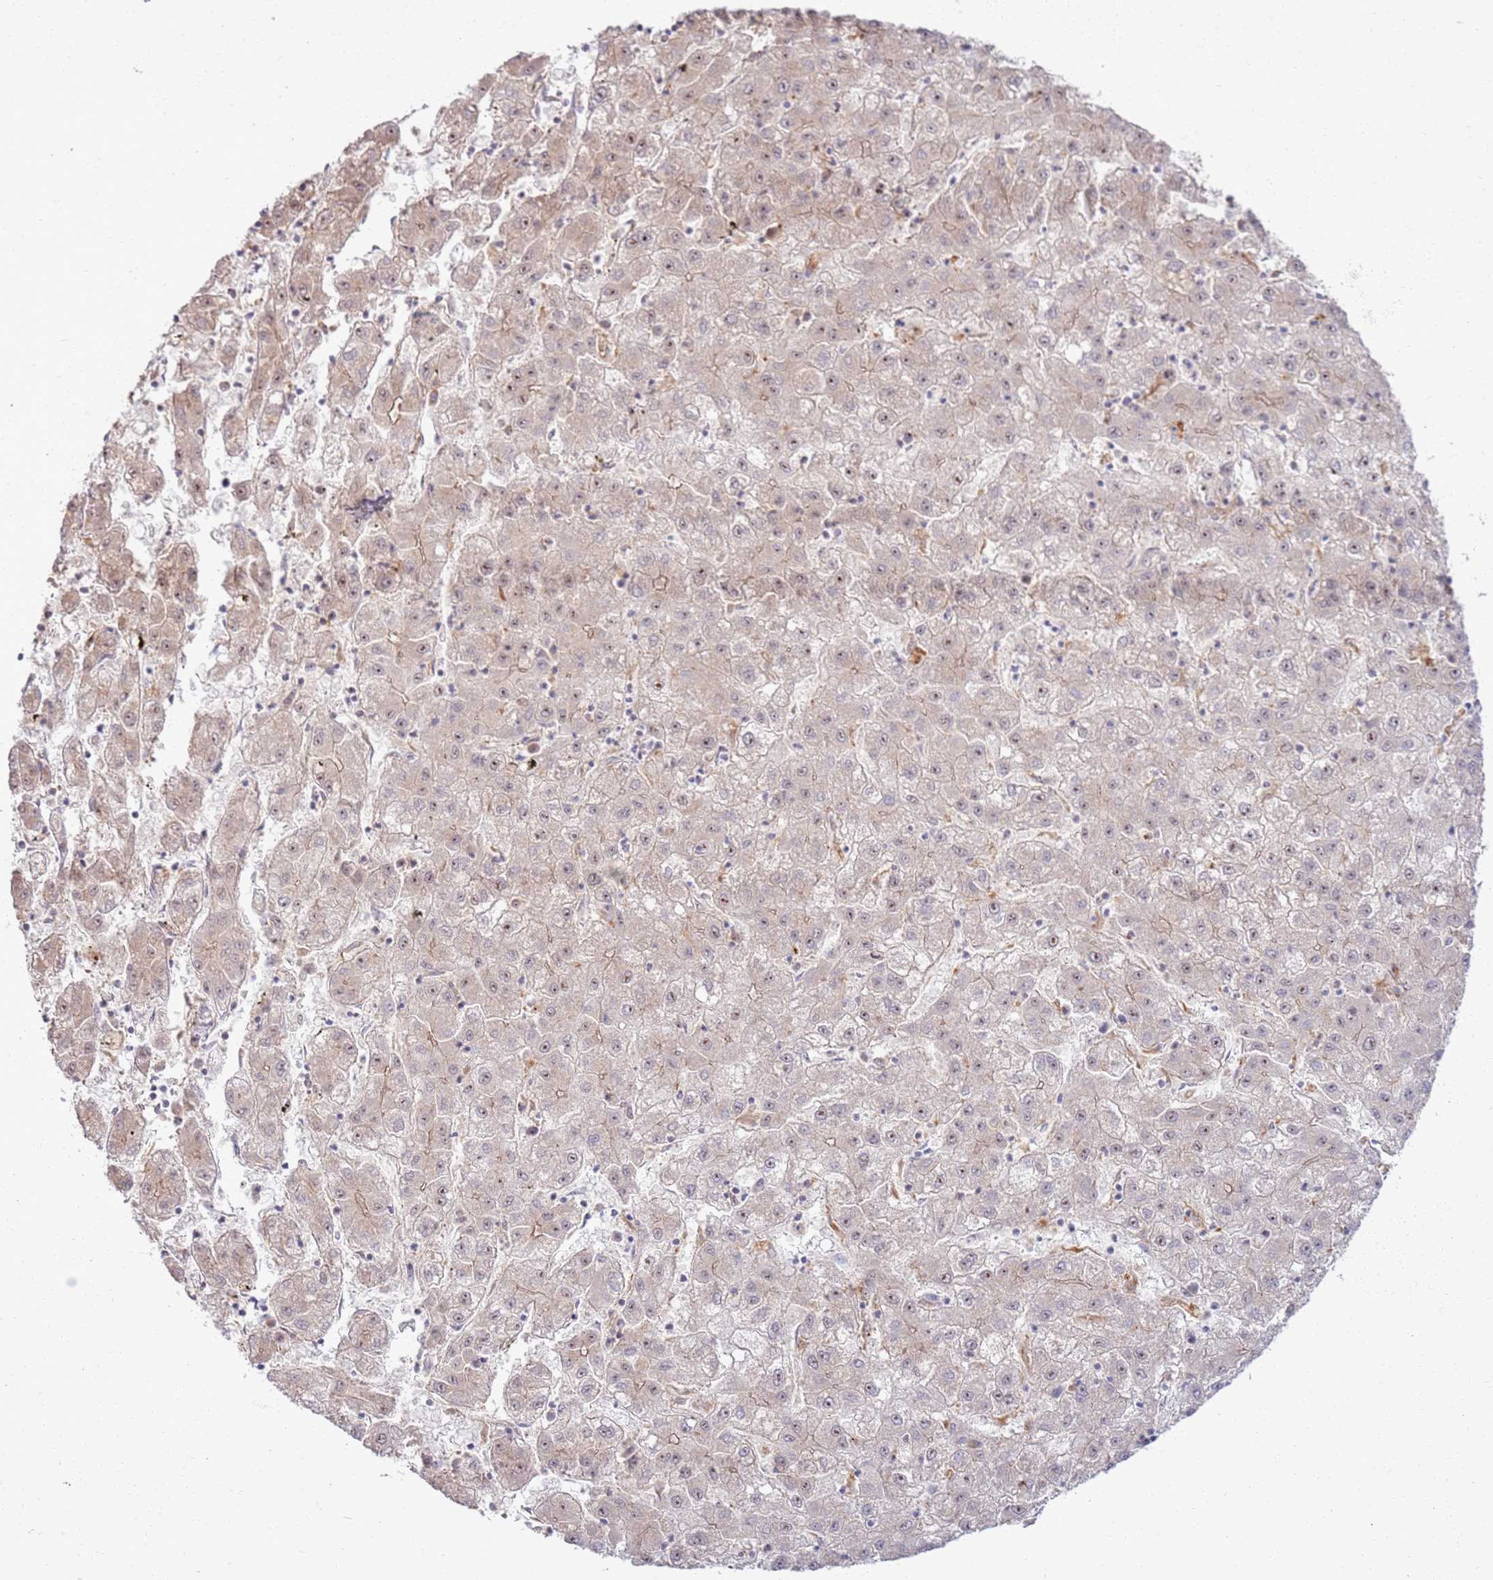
{"staining": {"intensity": "weak", "quantity": ">75%", "location": "nuclear"}, "tissue": "liver cancer", "cell_type": "Tumor cells", "image_type": "cancer", "snomed": [{"axis": "morphology", "description": "Carcinoma, Hepatocellular, NOS"}, {"axis": "topography", "description": "Liver"}], "caption": "High-magnification brightfield microscopy of liver cancer (hepatocellular carcinoma) stained with DAB (brown) and counterstained with hematoxylin (blue). tumor cells exhibit weak nuclear expression is seen in approximately>75% of cells.", "gene": "CNPY1", "patient": {"sex": "male", "age": 72}}